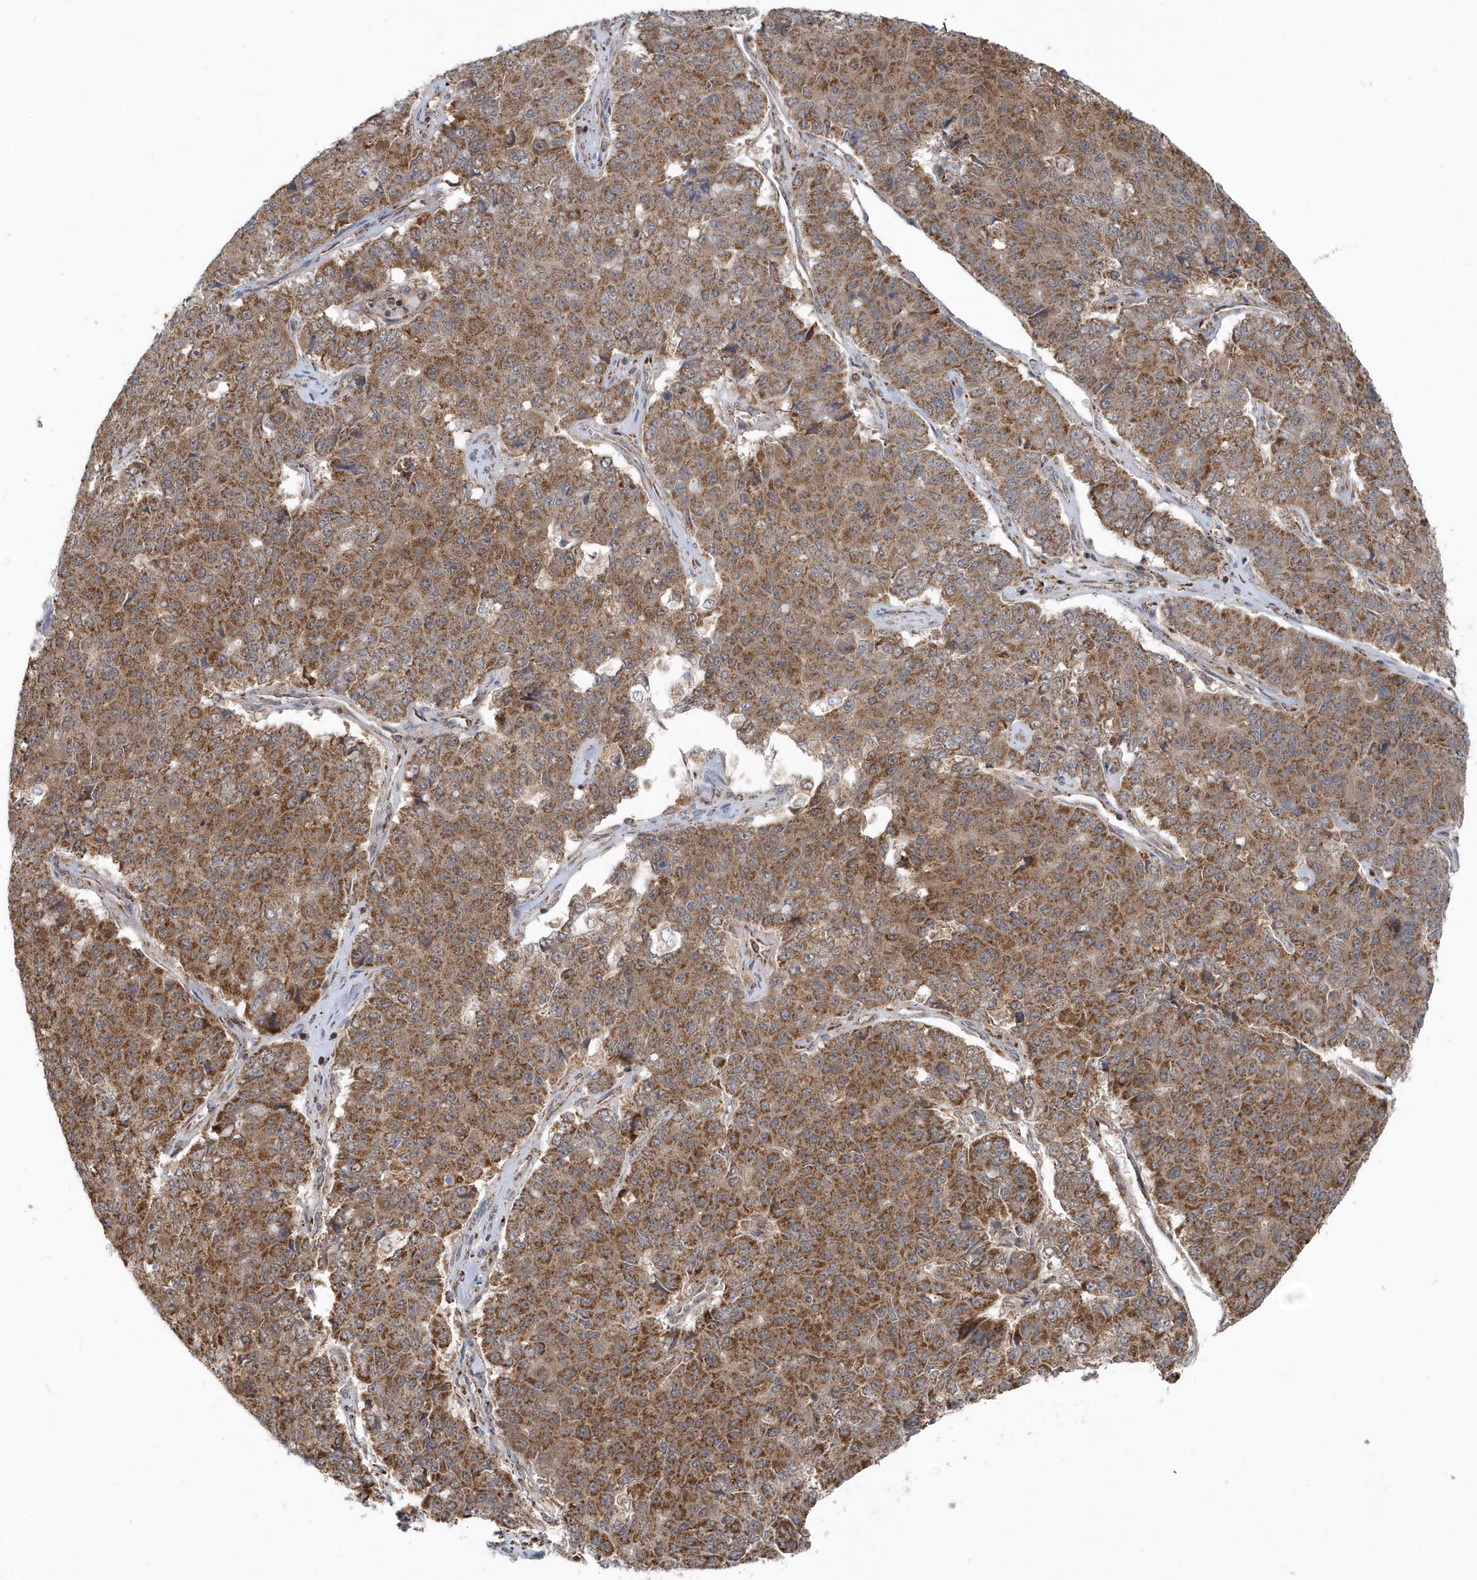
{"staining": {"intensity": "moderate", "quantity": ">75%", "location": "cytoplasmic/membranous"}, "tissue": "pancreatic cancer", "cell_type": "Tumor cells", "image_type": "cancer", "snomed": [{"axis": "morphology", "description": "Adenocarcinoma, NOS"}, {"axis": "topography", "description": "Pancreas"}], "caption": "Human pancreatic cancer (adenocarcinoma) stained with a brown dye exhibits moderate cytoplasmic/membranous positive staining in approximately >75% of tumor cells.", "gene": "PPP1R7", "patient": {"sex": "male", "age": 50}}